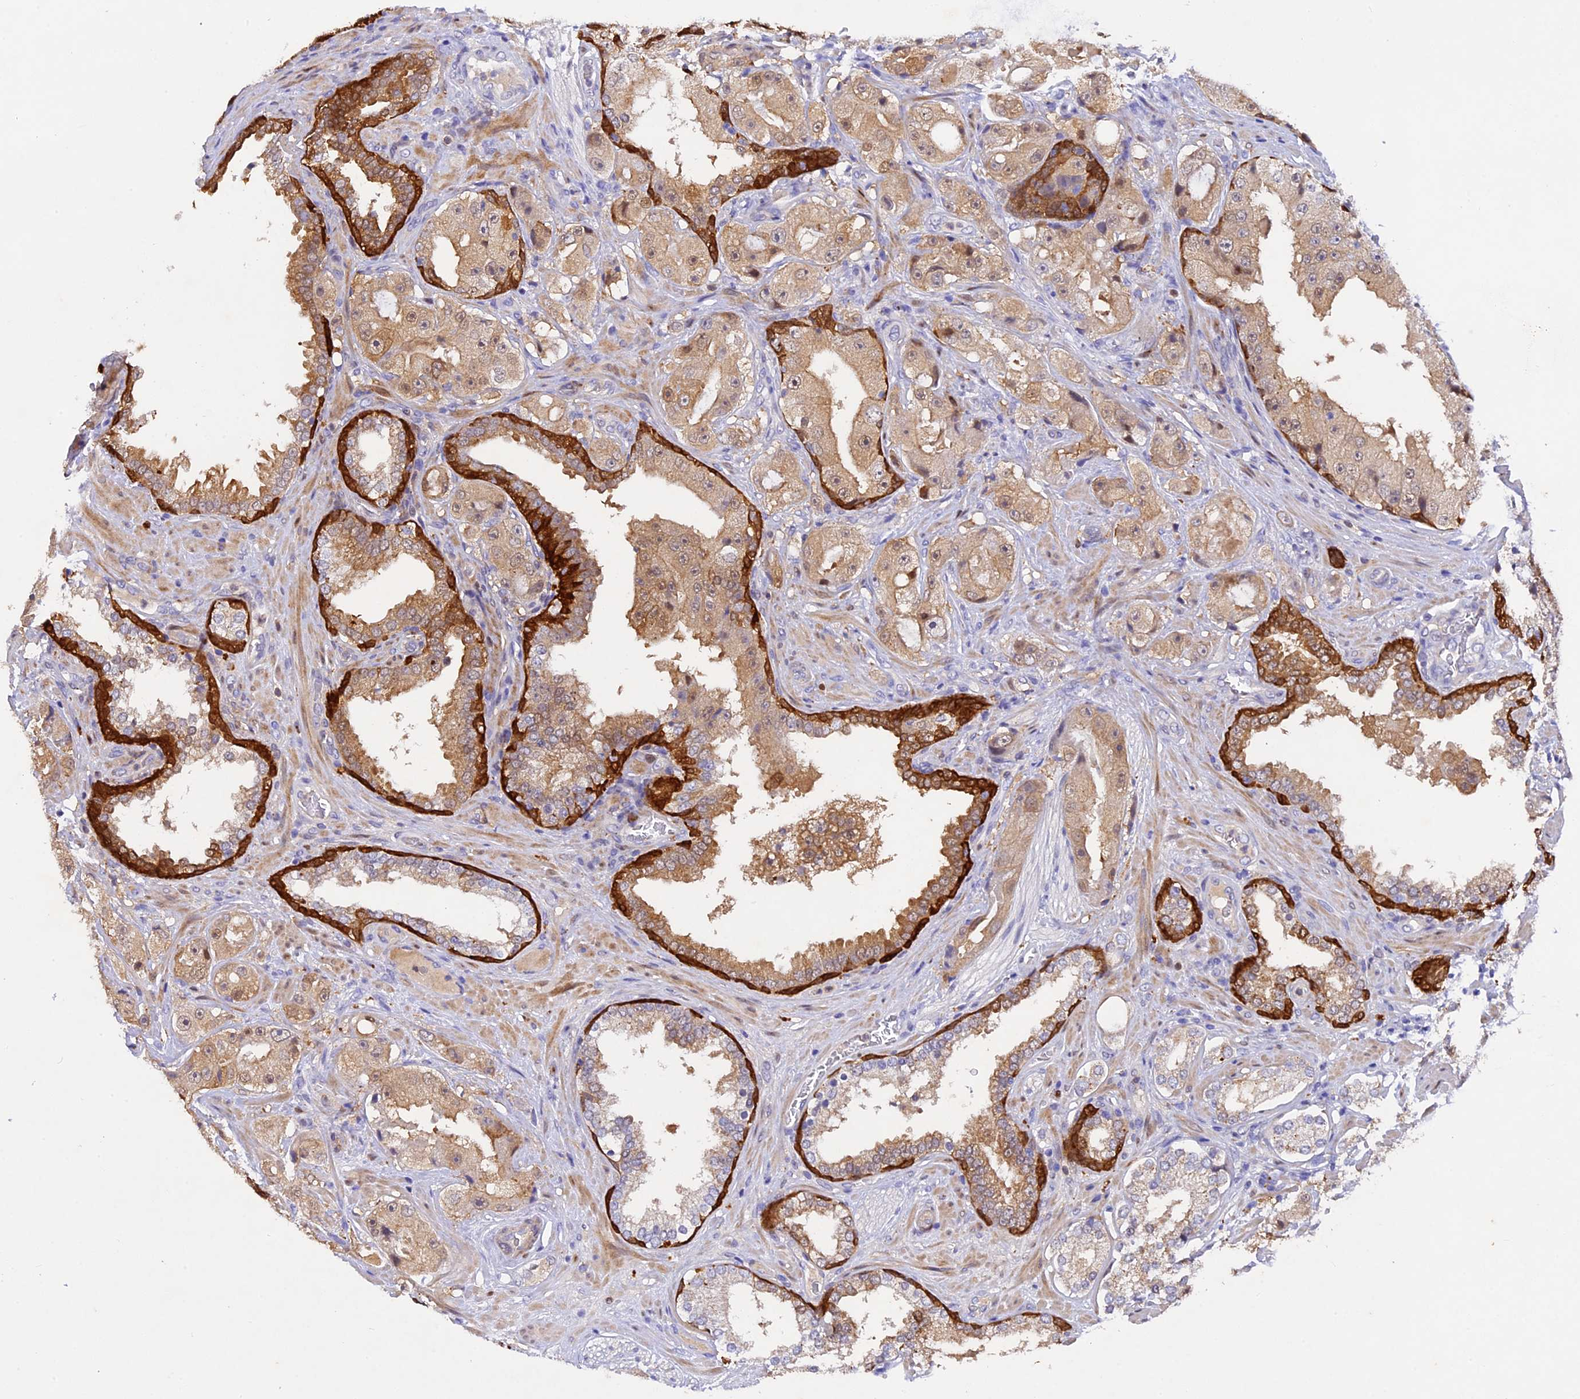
{"staining": {"intensity": "weak", "quantity": ">75%", "location": "cytoplasmic/membranous"}, "tissue": "prostate cancer", "cell_type": "Tumor cells", "image_type": "cancer", "snomed": [{"axis": "morphology", "description": "Adenocarcinoma, High grade"}, {"axis": "topography", "description": "Prostate"}], "caption": "This micrograph reveals adenocarcinoma (high-grade) (prostate) stained with IHC to label a protein in brown. The cytoplasmic/membranous of tumor cells show weak positivity for the protein. Nuclei are counter-stained blue.", "gene": "TGDS", "patient": {"sex": "male", "age": 73}}